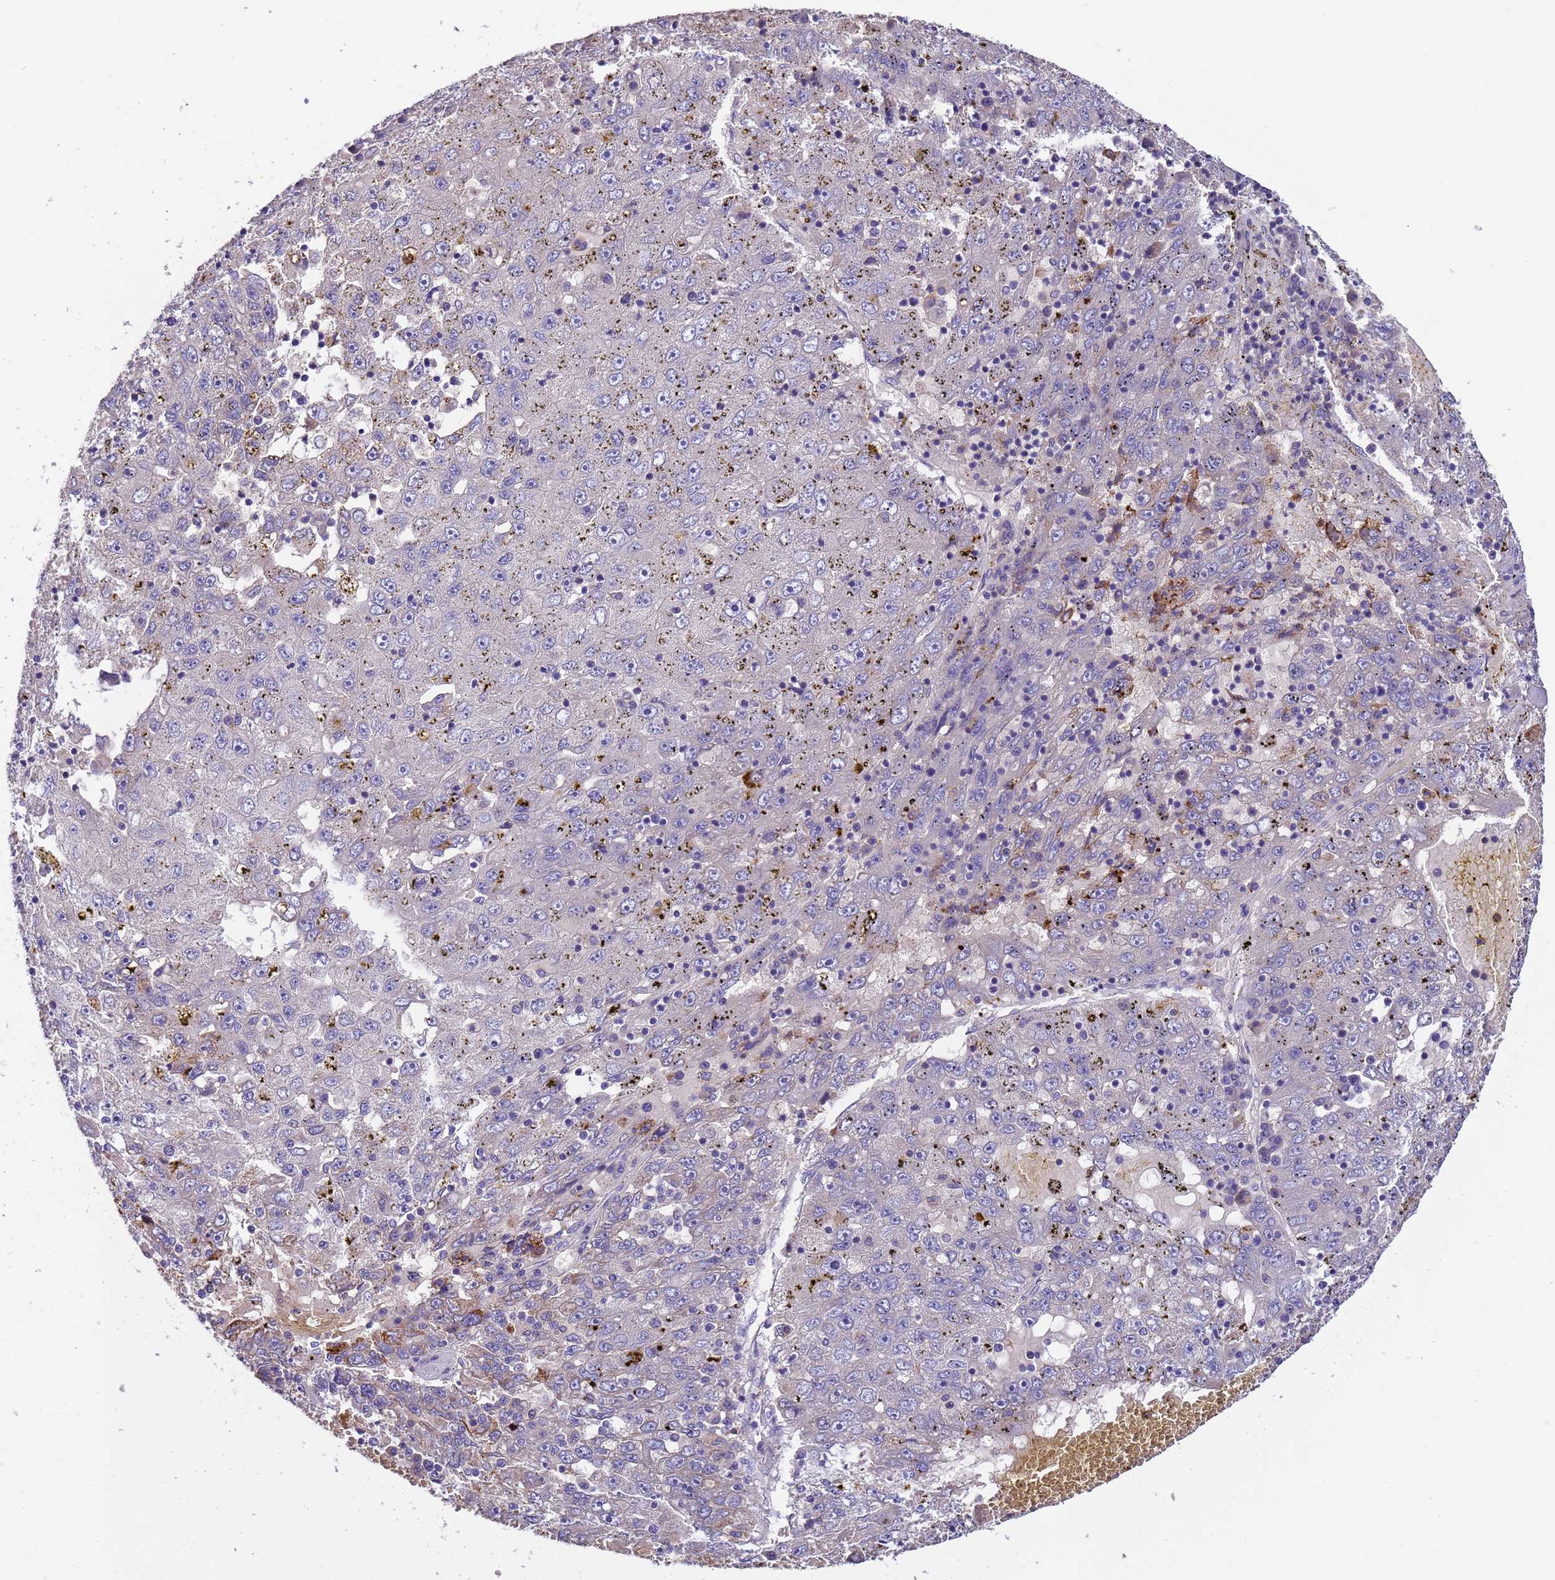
{"staining": {"intensity": "negative", "quantity": "none", "location": "none"}, "tissue": "liver cancer", "cell_type": "Tumor cells", "image_type": "cancer", "snomed": [{"axis": "morphology", "description": "Carcinoma, Hepatocellular, NOS"}, {"axis": "topography", "description": "Liver"}], "caption": "This photomicrograph is of liver cancer stained with IHC to label a protein in brown with the nuclei are counter-stained blue. There is no expression in tumor cells. (DAB (3,3'-diaminobenzidine) immunohistochemistry (IHC), high magnification).", "gene": "SLC24A3", "patient": {"sex": "male", "age": 49}}